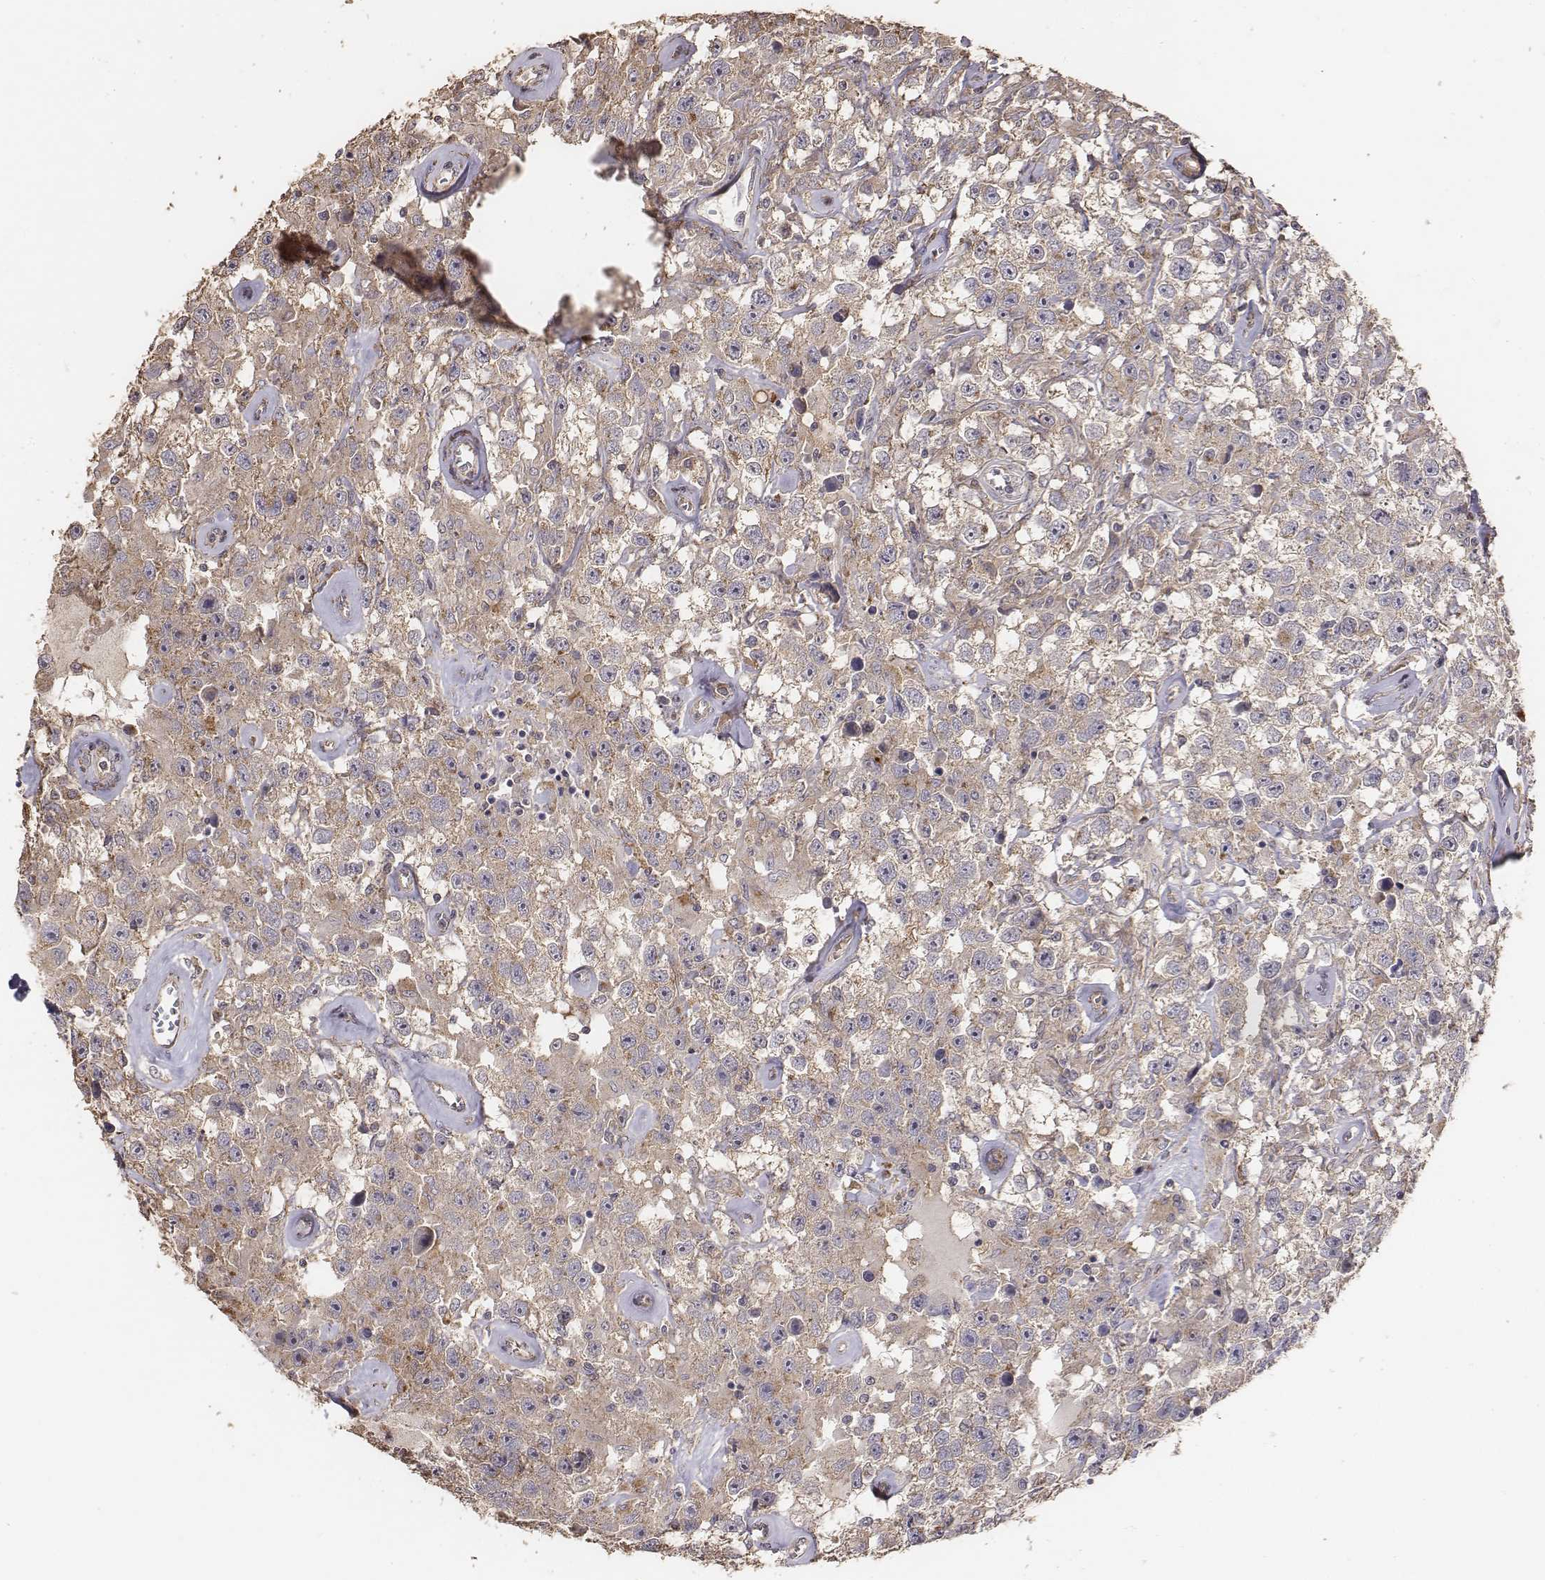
{"staining": {"intensity": "moderate", "quantity": ">75%", "location": "cytoplasmic/membranous"}, "tissue": "testis cancer", "cell_type": "Tumor cells", "image_type": "cancer", "snomed": [{"axis": "morphology", "description": "Seminoma, NOS"}, {"axis": "topography", "description": "Testis"}], "caption": "Moderate cytoplasmic/membranous positivity is appreciated in about >75% of tumor cells in testis seminoma.", "gene": "AP1B1", "patient": {"sex": "male", "age": 43}}